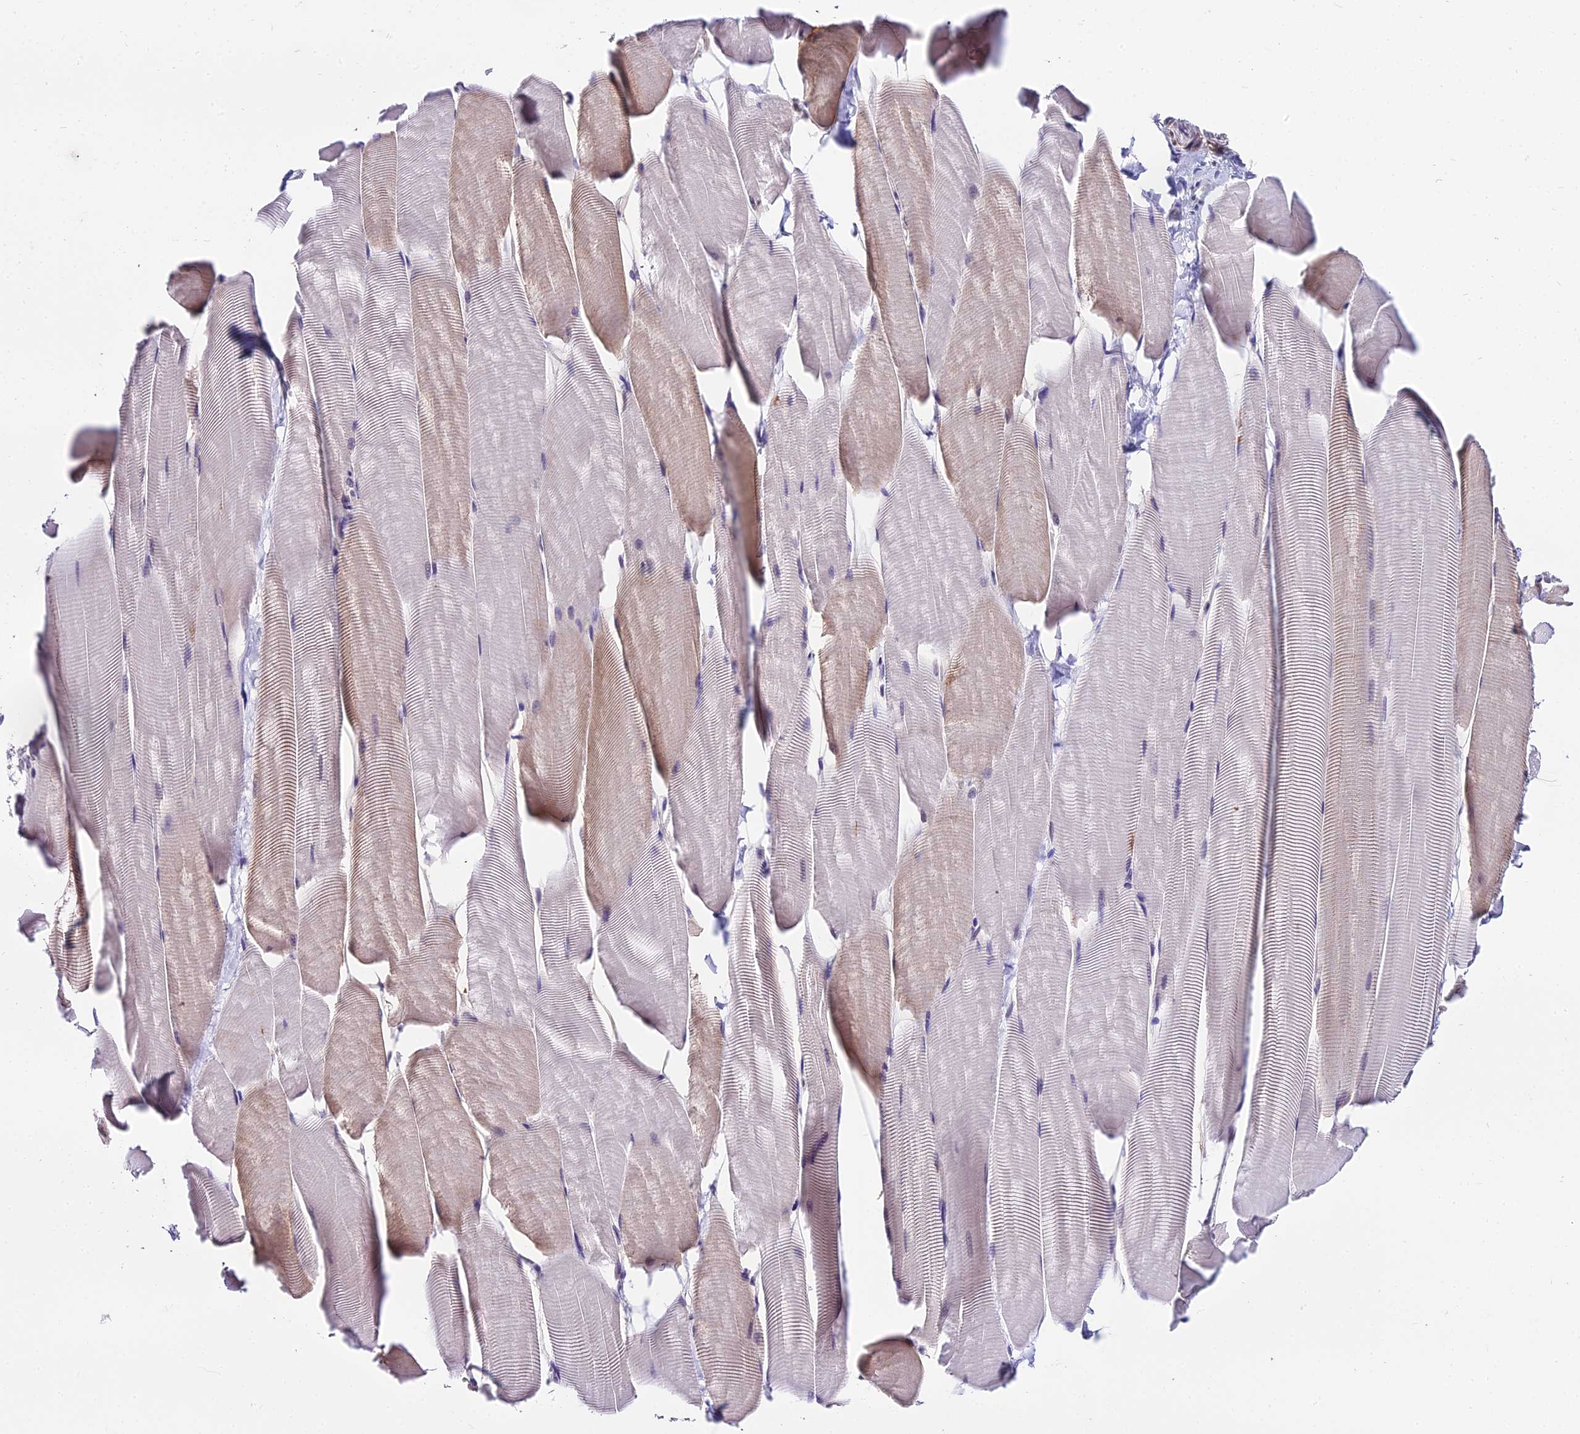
{"staining": {"intensity": "weak", "quantity": "<25%", "location": "cytoplasmic/membranous"}, "tissue": "skeletal muscle", "cell_type": "Myocytes", "image_type": "normal", "snomed": [{"axis": "morphology", "description": "Normal tissue, NOS"}, {"axis": "topography", "description": "Skeletal muscle"}], "caption": "A high-resolution micrograph shows IHC staining of normal skeletal muscle, which reveals no significant positivity in myocytes. (DAB immunohistochemistry with hematoxylin counter stain).", "gene": "TRIML2", "patient": {"sex": "male", "age": 25}}